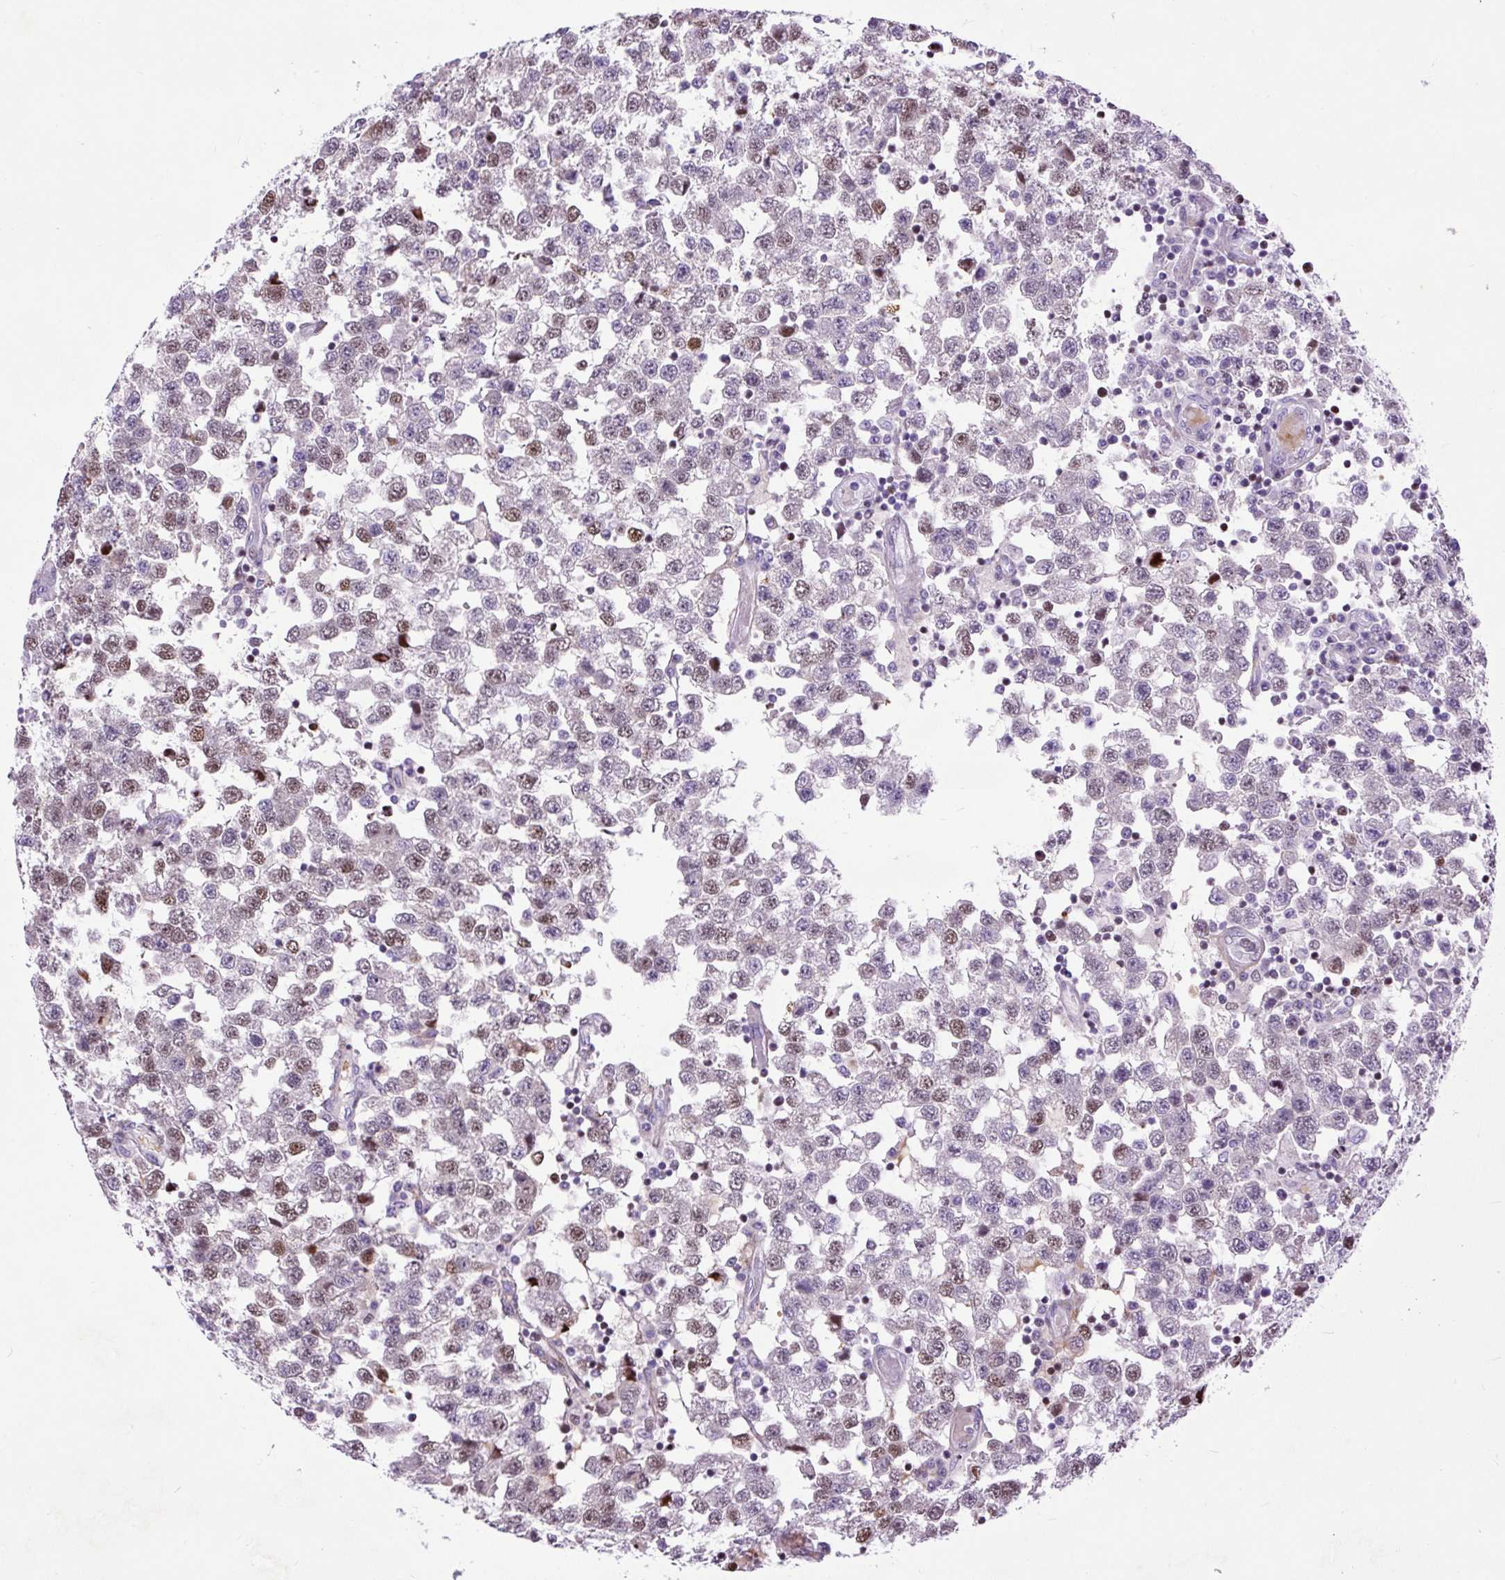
{"staining": {"intensity": "moderate", "quantity": "<25%", "location": "nuclear"}, "tissue": "testis cancer", "cell_type": "Tumor cells", "image_type": "cancer", "snomed": [{"axis": "morphology", "description": "Seminoma, NOS"}, {"axis": "topography", "description": "Testis"}], "caption": "IHC of seminoma (testis) reveals low levels of moderate nuclear staining in approximately <25% of tumor cells. The staining was performed using DAB (3,3'-diaminobenzidine), with brown indicating positive protein expression. Nuclei are stained blue with hematoxylin.", "gene": "SPC24", "patient": {"sex": "male", "age": 34}}